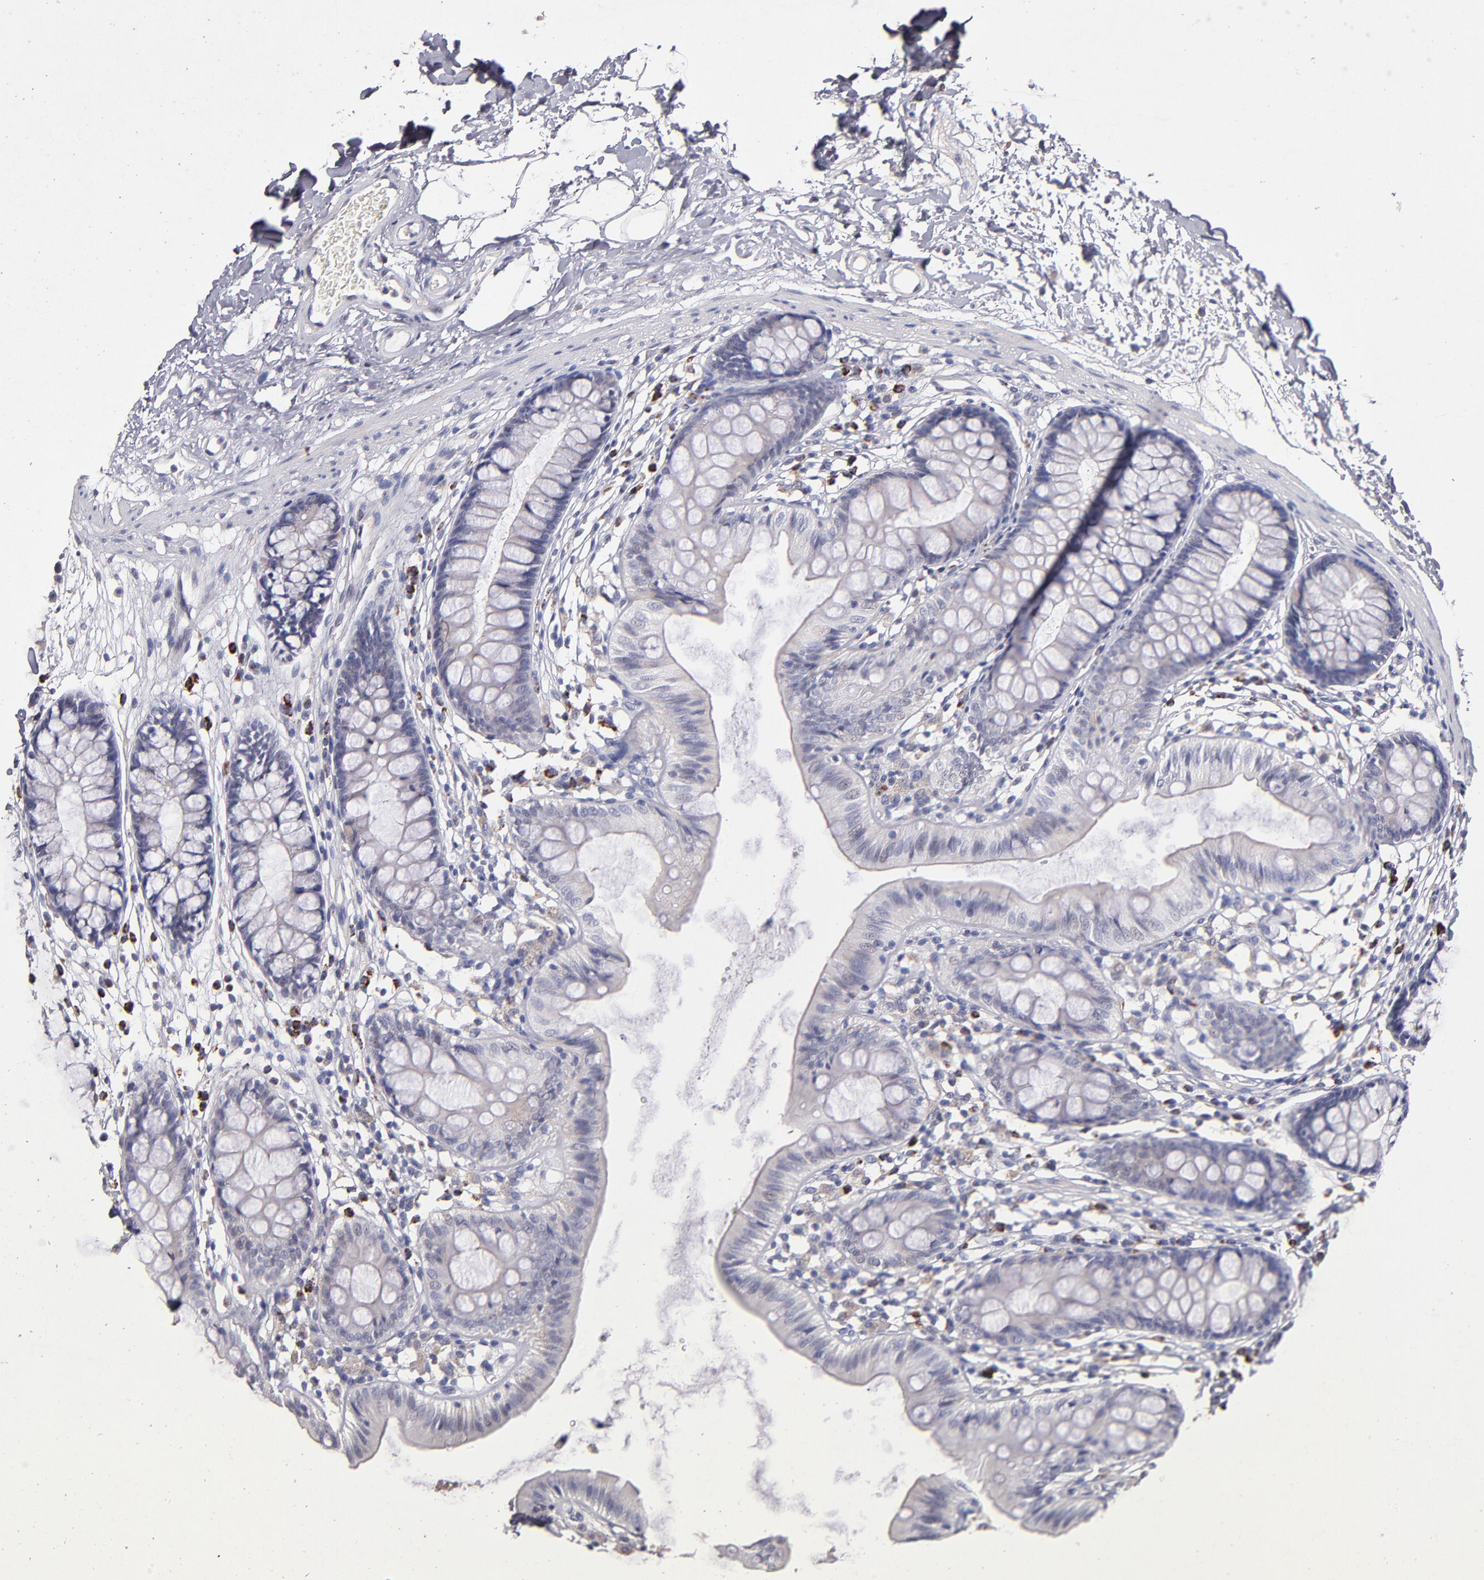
{"staining": {"intensity": "negative", "quantity": "none", "location": "none"}, "tissue": "colon", "cell_type": "Endothelial cells", "image_type": "normal", "snomed": [{"axis": "morphology", "description": "Normal tissue, NOS"}, {"axis": "topography", "description": "Colon"}], "caption": "Immunohistochemistry micrograph of unremarkable colon stained for a protein (brown), which demonstrates no expression in endothelial cells. (DAB IHC visualized using brightfield microscopy, high magnification).", "gene": "GLDC", "patient": {"sex": "female", "age": 52}}